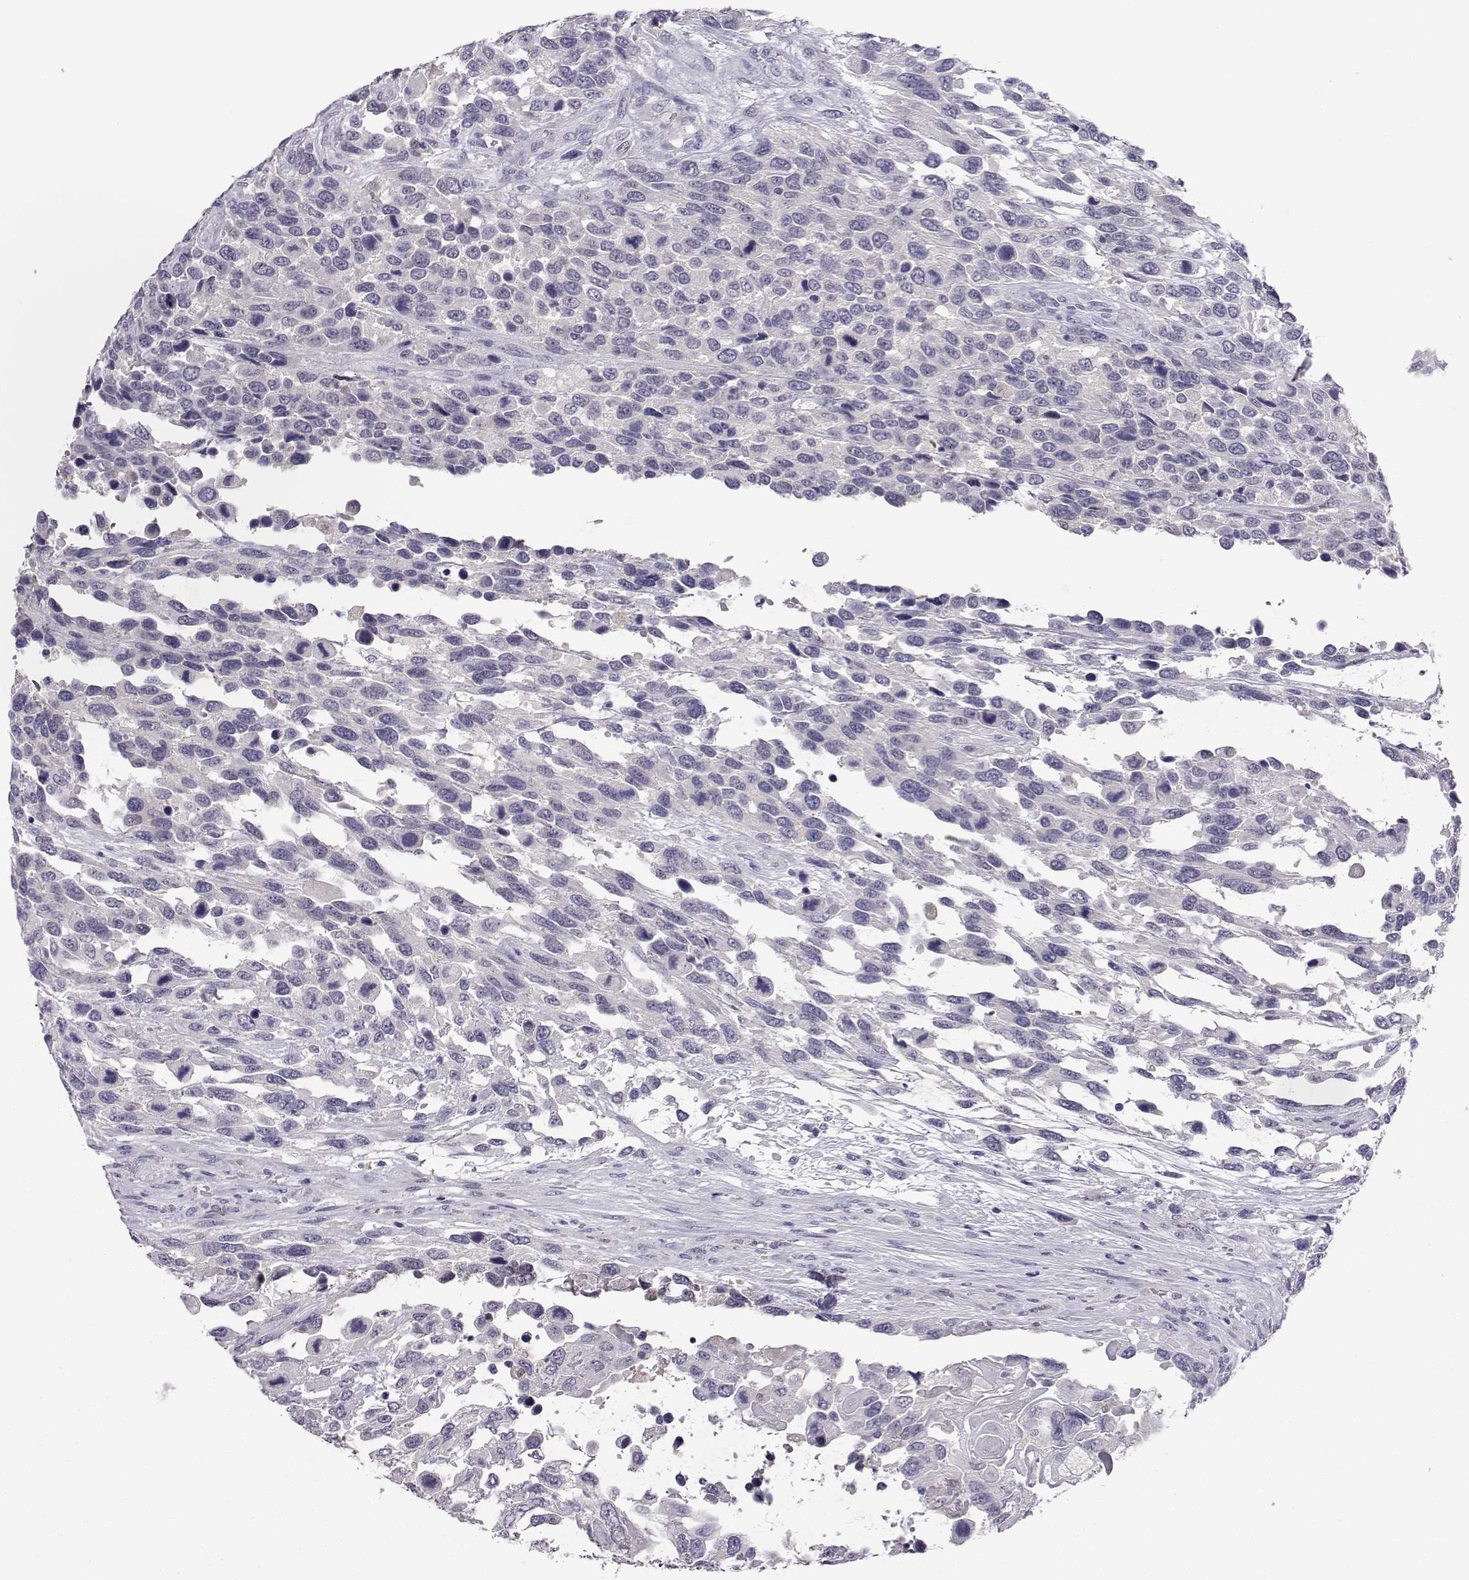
{"staining": {"intensity": "negative", "quantity": "none", "location": "none"}, "tissue": "urothelial cancer", "cell_type": "Tumor cells", "image_type": "cancer", "snomed": [{"axis": "morphology", "description": "Urothelial carcinoma, High grade"}, {"axis": "topography", "description": "Urinary bladder"}], "caption": "Urothelial carcinoma (high-grade) stained for a protein using immunohistochemistry displays no staining tumor cells.", "gene": "AKR1B1", "patient": {"sex": "female", "age": 70}}